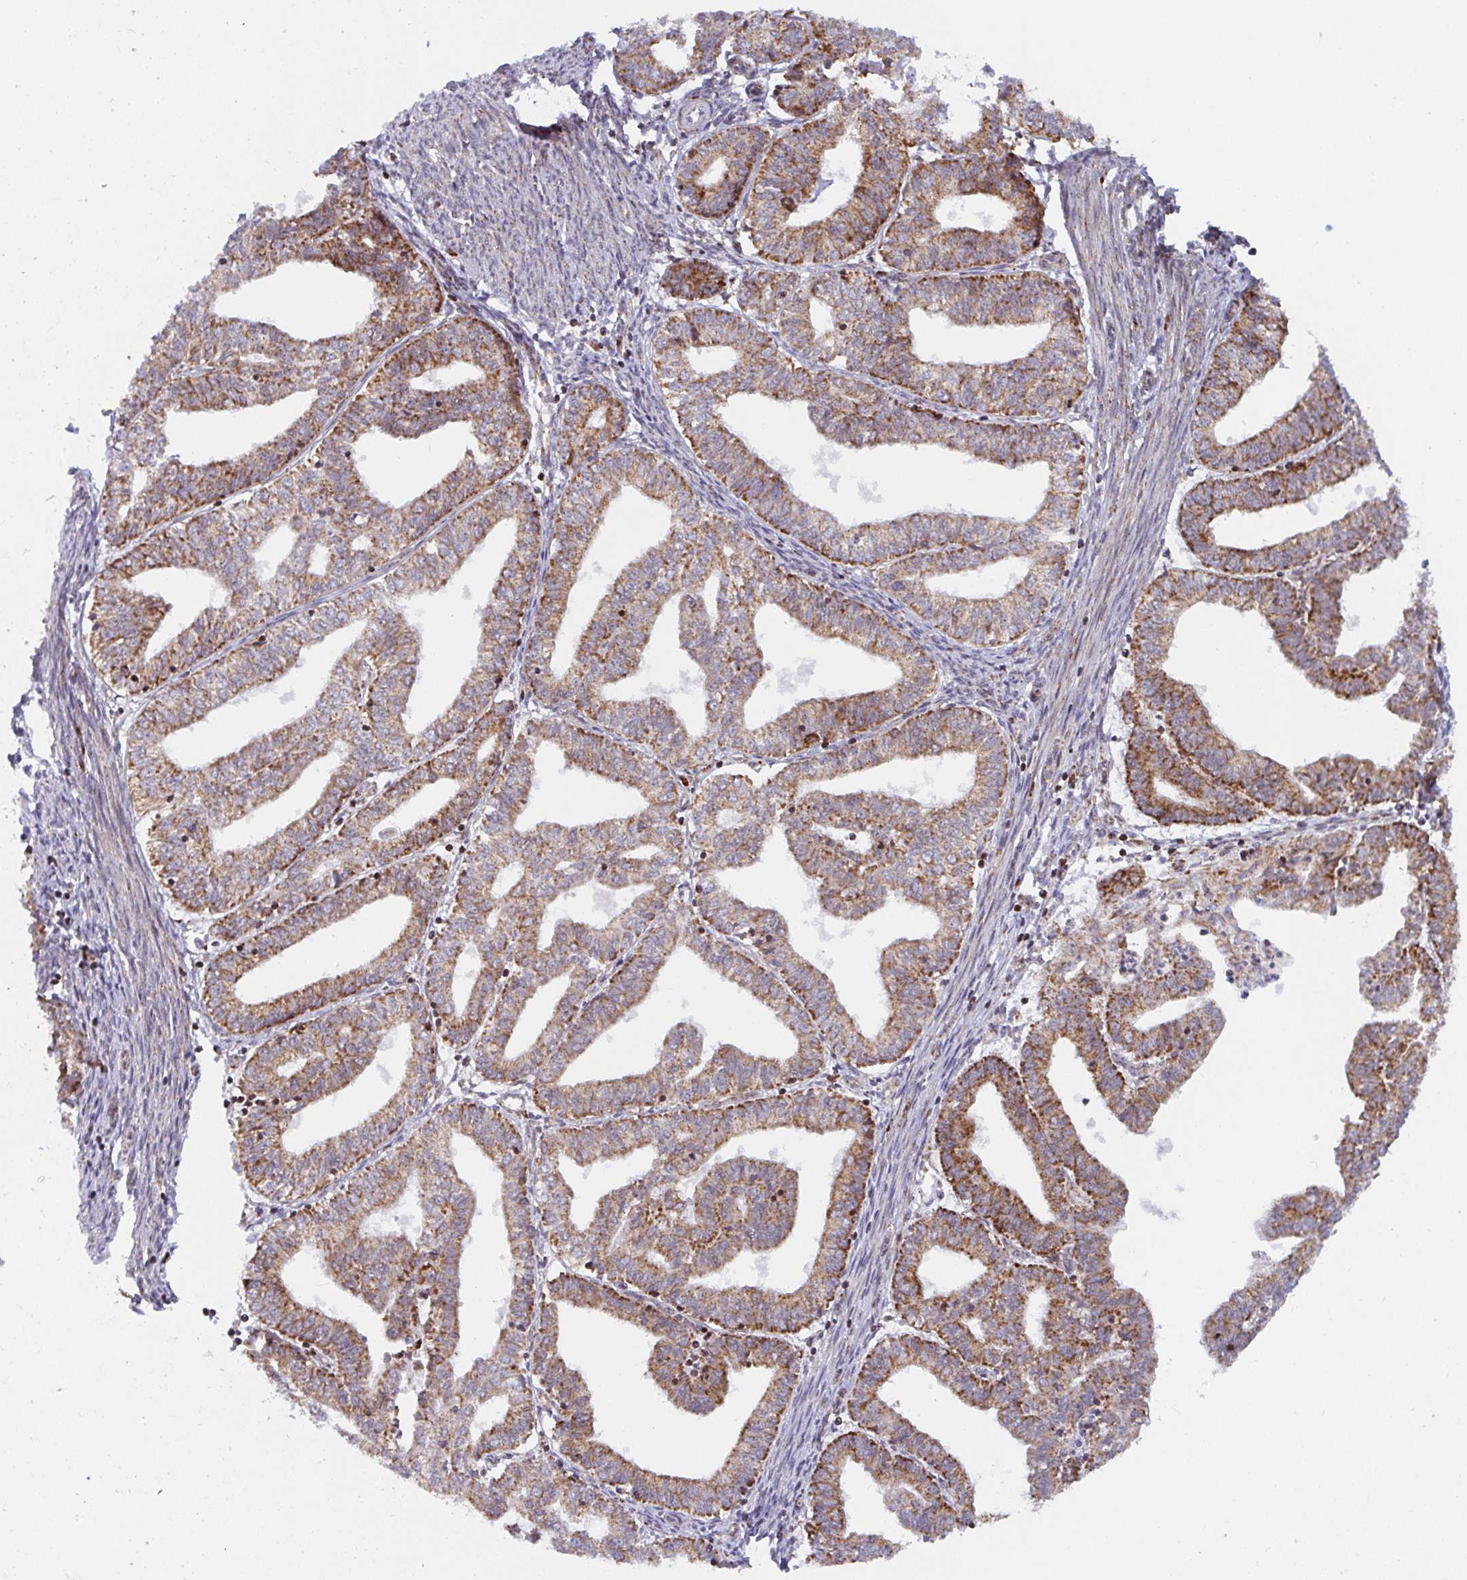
{"staining": {"intensity": "moderate", "quantity": ">75%", "location": "cytoplasmic/membranous"}, "tissue": "endometrial cancer", "cell_type": "Tumor cells", "image_type": "cancer", "snomed": [{"axis": "morphology", "description": "Adenocarcinoma, NOS"}, {"axis": "topography", "description": "Endometrium"}], "caption": "Moderate cytoplasmic/membranous staining for a protein is seen in about >75% of tumor cells of adenocarcinoma (endometrial) using immunohistochemistry.", "gene": "ATP5MJ", "patient": {"sex": "female", "age": 61}}